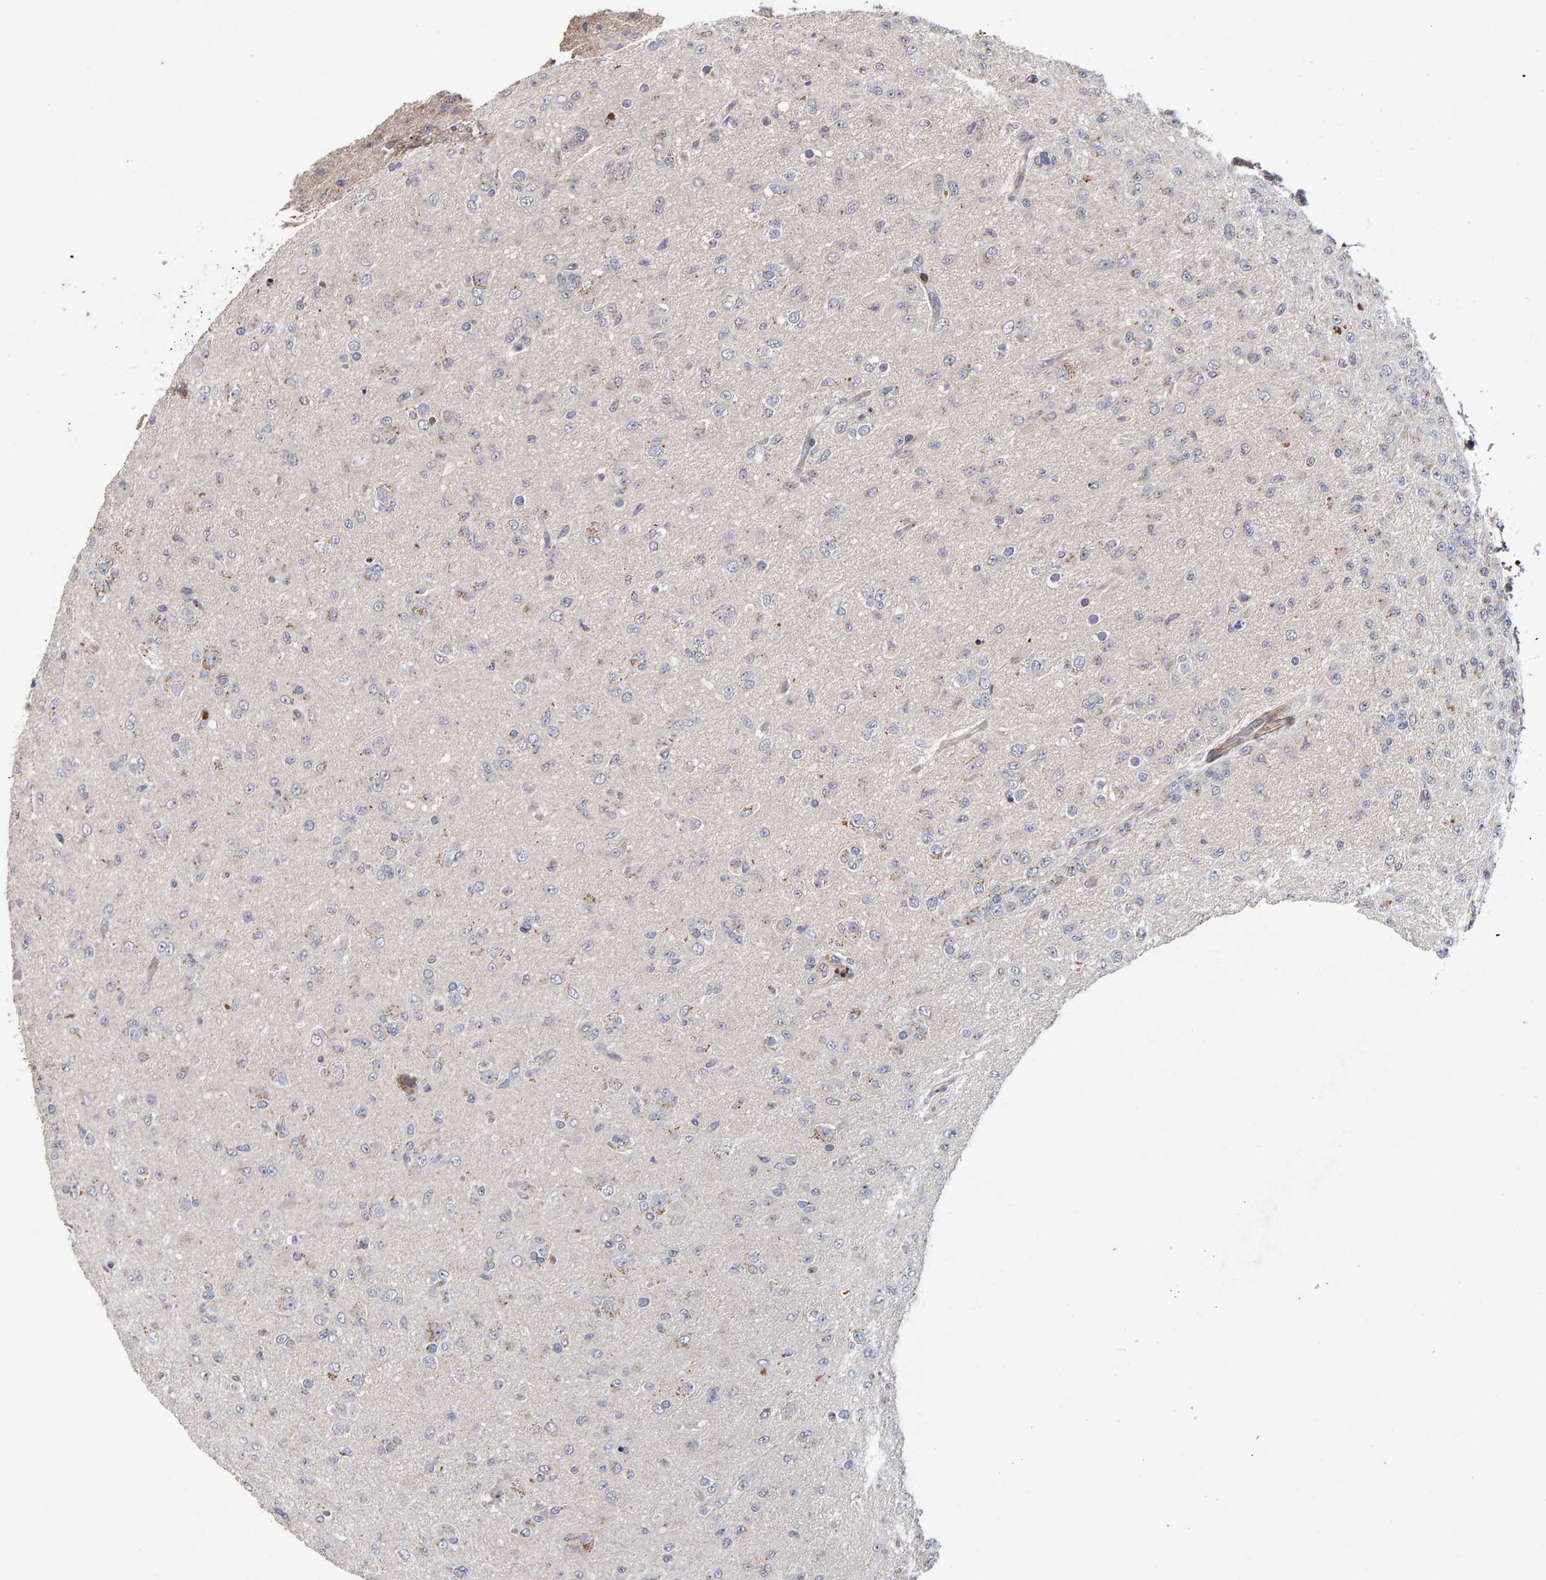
{"staining": {"intensity": "moderate", "quantity": "<25%", "location": "cytoplasmic/membranous"}, "tissue": "glioma", "cell_type": "Tumor cells", "image_type": "cancer", "snomed": [{"axis": "morphology", "description": "Glioma, malignant, Low grade"}, {"axis": "topography", "description": "Brain"}], "caption": "A high-resolution histopathology image shows IHC staining of malignant glioma (low-grade), which demonstrates moderate cytoplasmic/membranous expression in about <25% of tumor cells. The staining was performed using DAB to visualize the protein expression in brown, while the nuclei were stained in blue with hematoxylin (Magnification: 20x).", "gene": "CANT1", "patient": {"sex": "male", "age": 65}}